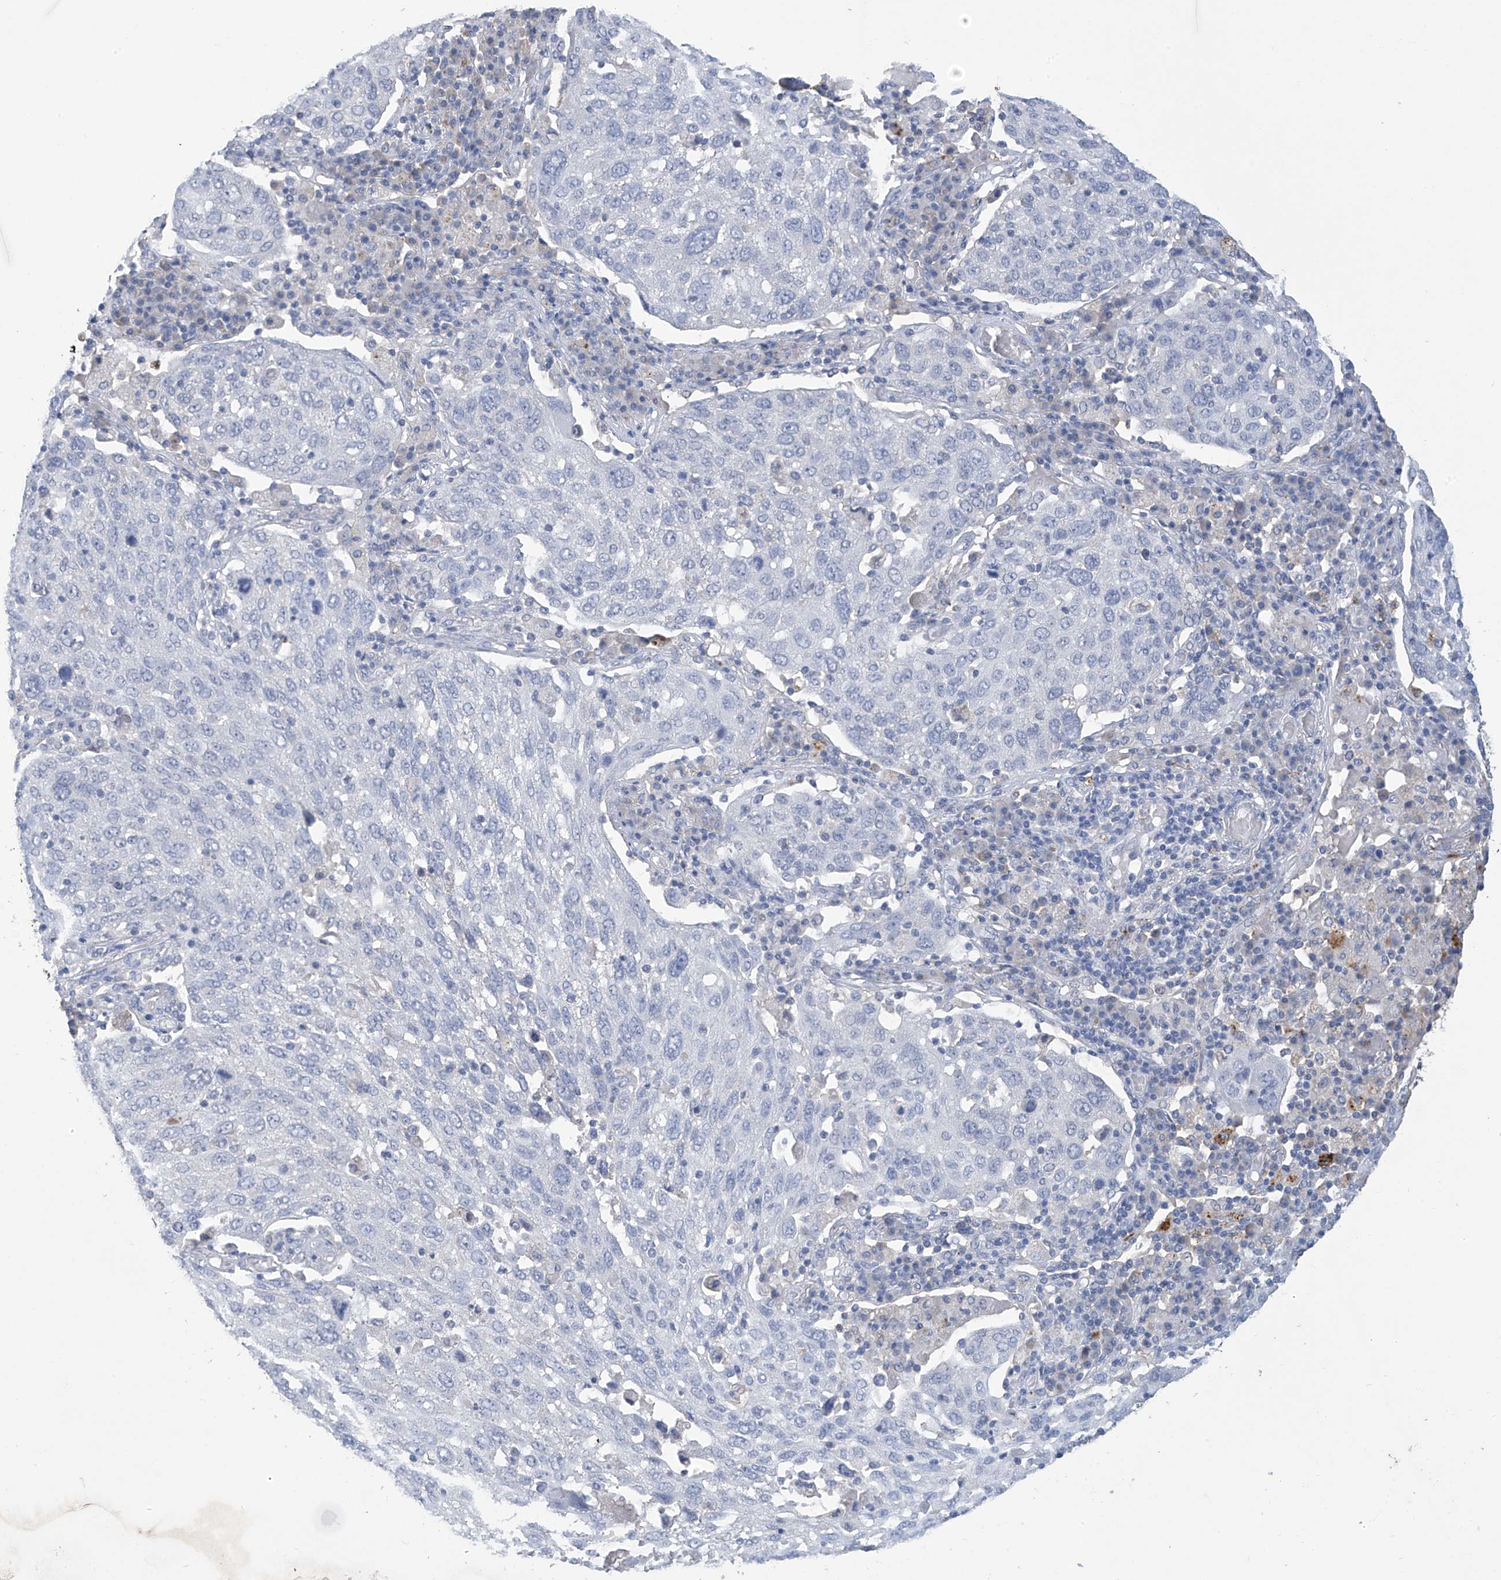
{"staining": {"intensity": "negative", "quantity": "none", "location": "none"}, "tissue": "lung cancer", "cell_type": "Tumor cells", "image_type": "cancer", "snomed": [{"axis": "morphology", "description": "Squamous cell carcinoma, NOS"}, {"axis": "topography", "description": "Lung"}], "caption": "High magnification brightfield microscopy of lung cancer (squamous cell carcinoma) stained with DAB (brown) and counterstained with hematoxylin (blue): tumor cells show no significant positivity.", "gene": "OGT", "patient": {"sex": "male", "age": 65}}